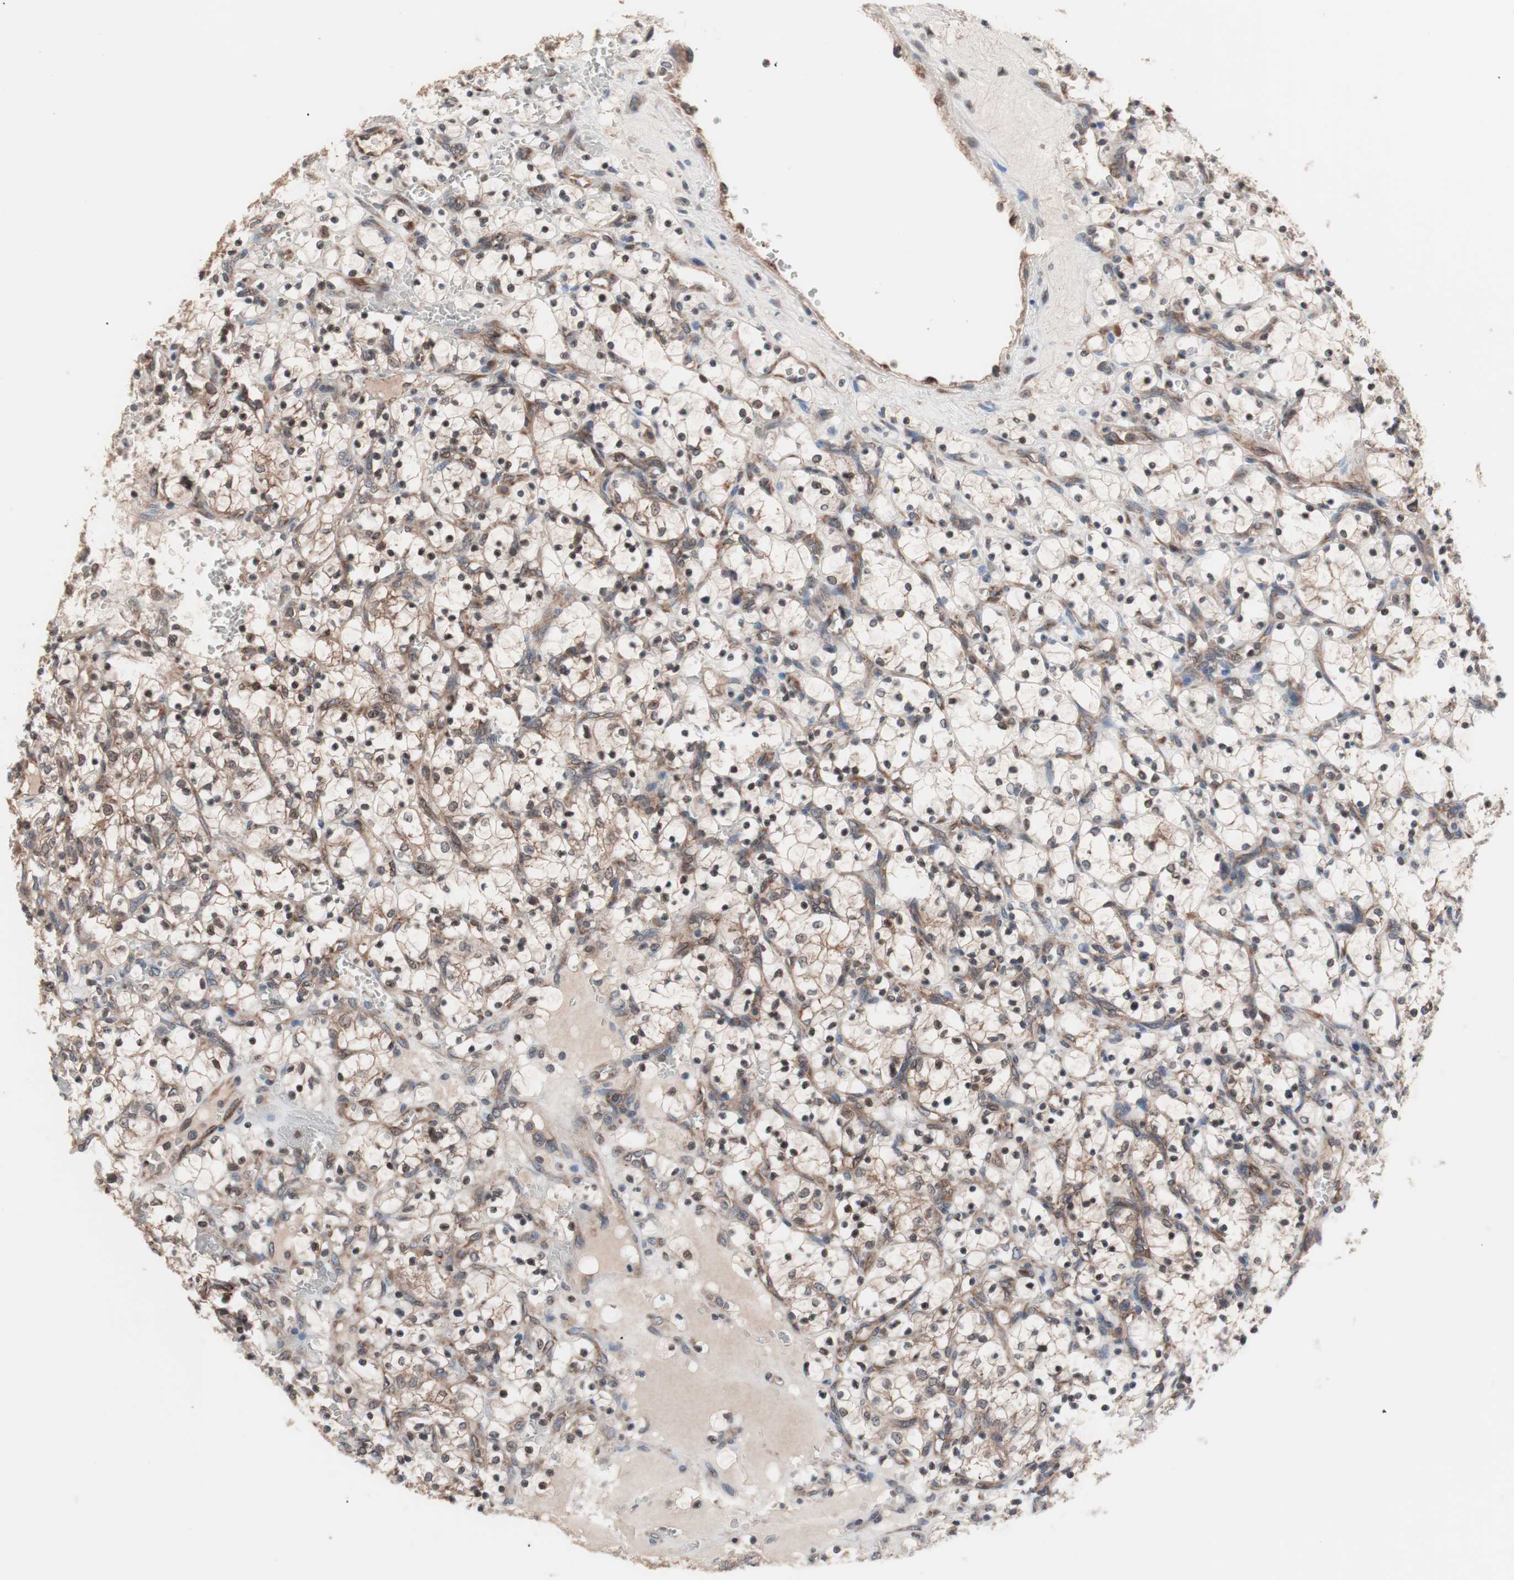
{"staining": {"intensity": "weak", "quantity": "25%-75%", "location": "cytoplasmic/membranous,nuclear"}, "tissue": "renal cancer", "cell_type": "Tumor cells", "image_type": "cancer", "snomed": [{"axis": "morphology", "description": "Adenocarcinoma, NOS"}, {"axis": "topography", "description": "Kidney"}], "caption": "Immunohistochemical staining of renal adenocarcinoma reveals low levels of weak cytoplasmic/membranous and nuclear staining in about 25%-75% of tumor cells. Nuclei are stained in blue.", "gene": "IRS1", "patient": {"sex": "female", "age": 69}}